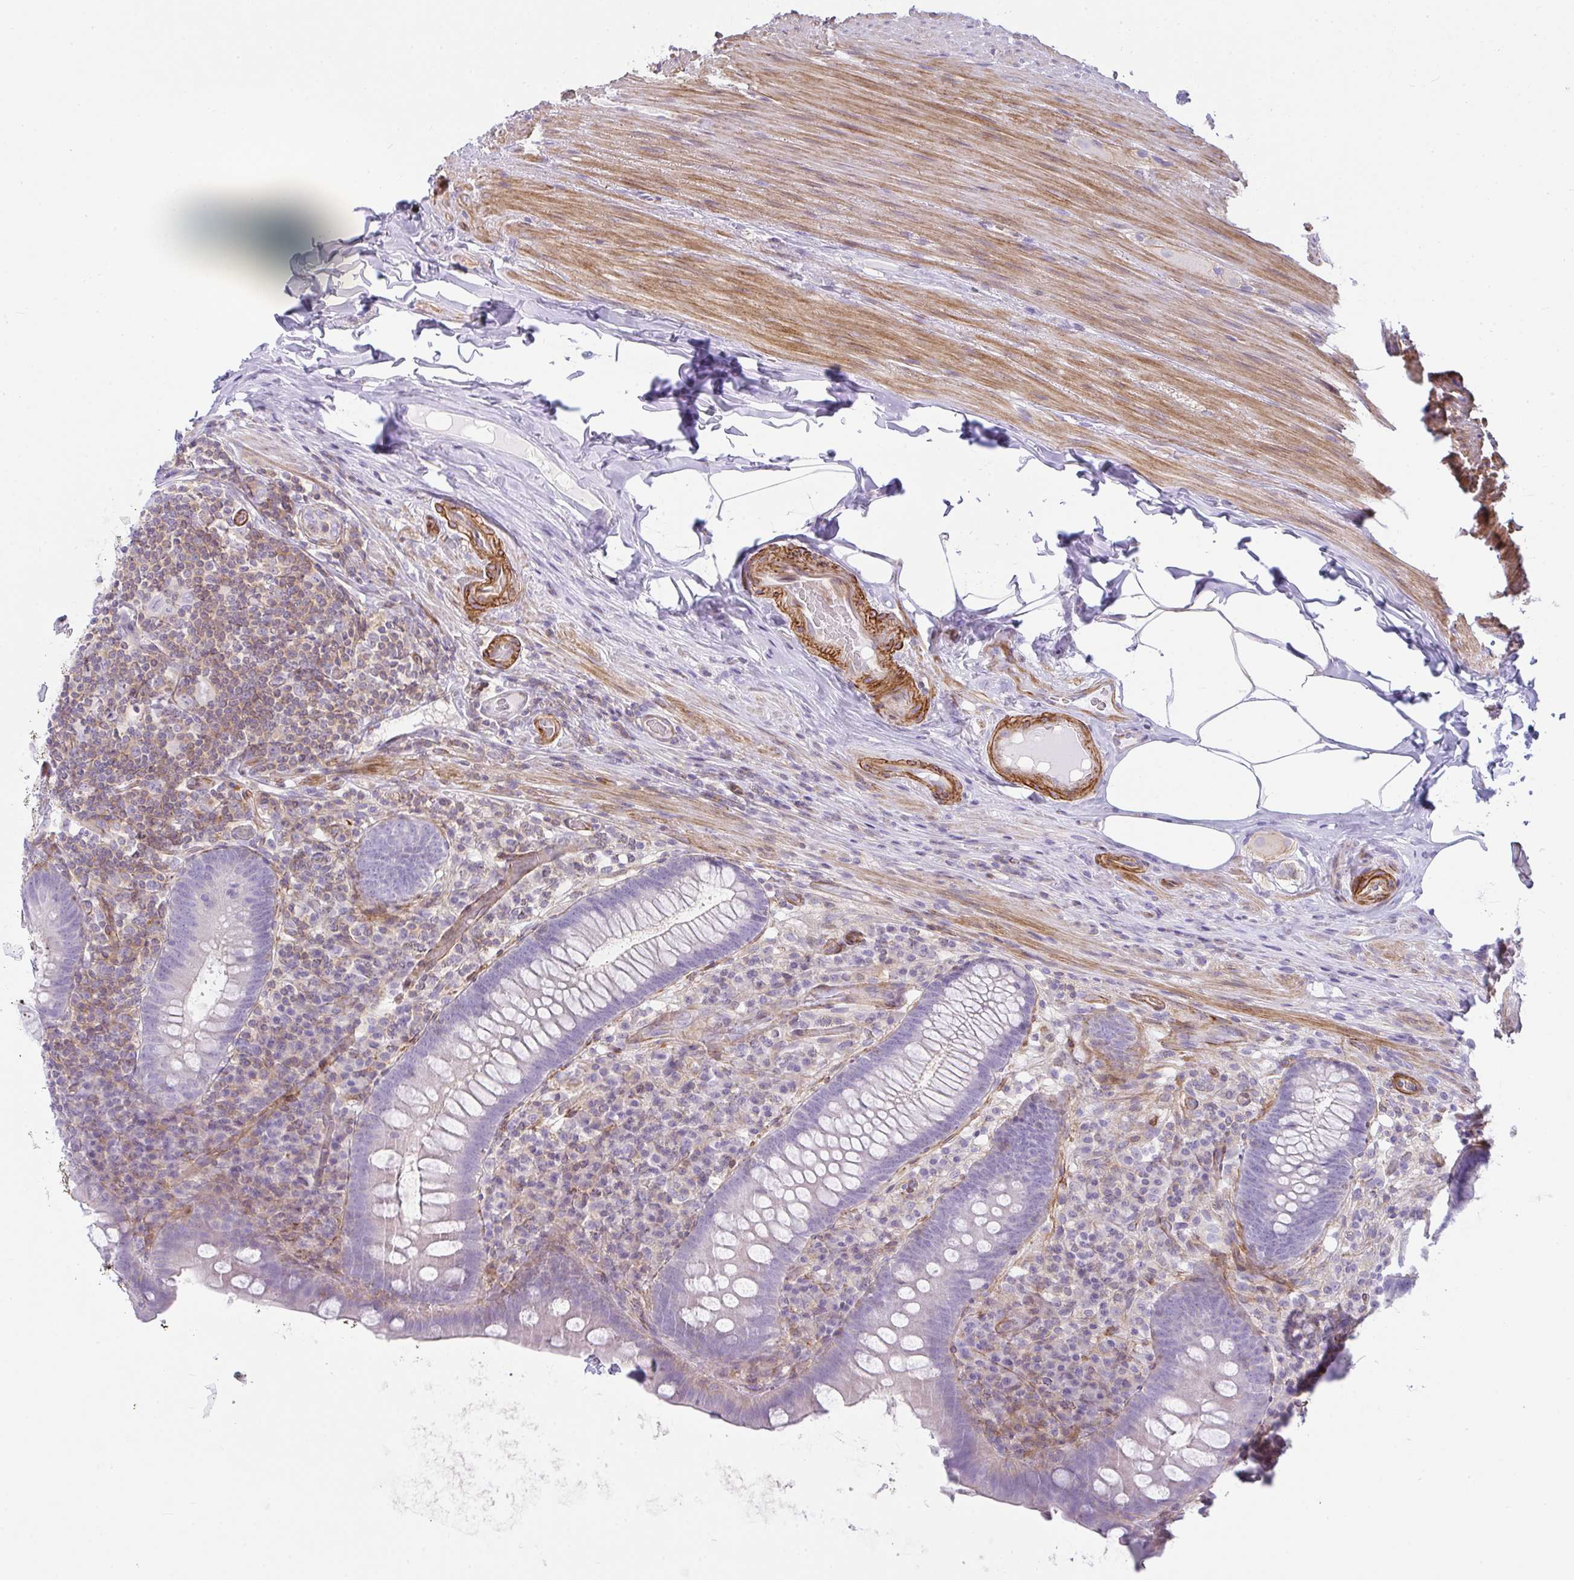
{"staining": {"intensity": "negative", "quantity": "none", "location": "none"}, "tissue": "appendix", "cell_type": "Glandular cells", "image_type": "normal", "snomed": [{"axis": "morphology", "description": "Normal tissue, NOS"}, {"axis": "topography", "description": "Appendix"}], "caption": "Glandular cells show no significant protein positivity in benign appendix. (Stains: DAB immunohistochemistry with hematoxylin counter stain, Microscopy: brightfield microscopy at high magnification).", "gene": "CDRT15", "patient": {"sex": "male", "age": 71}}